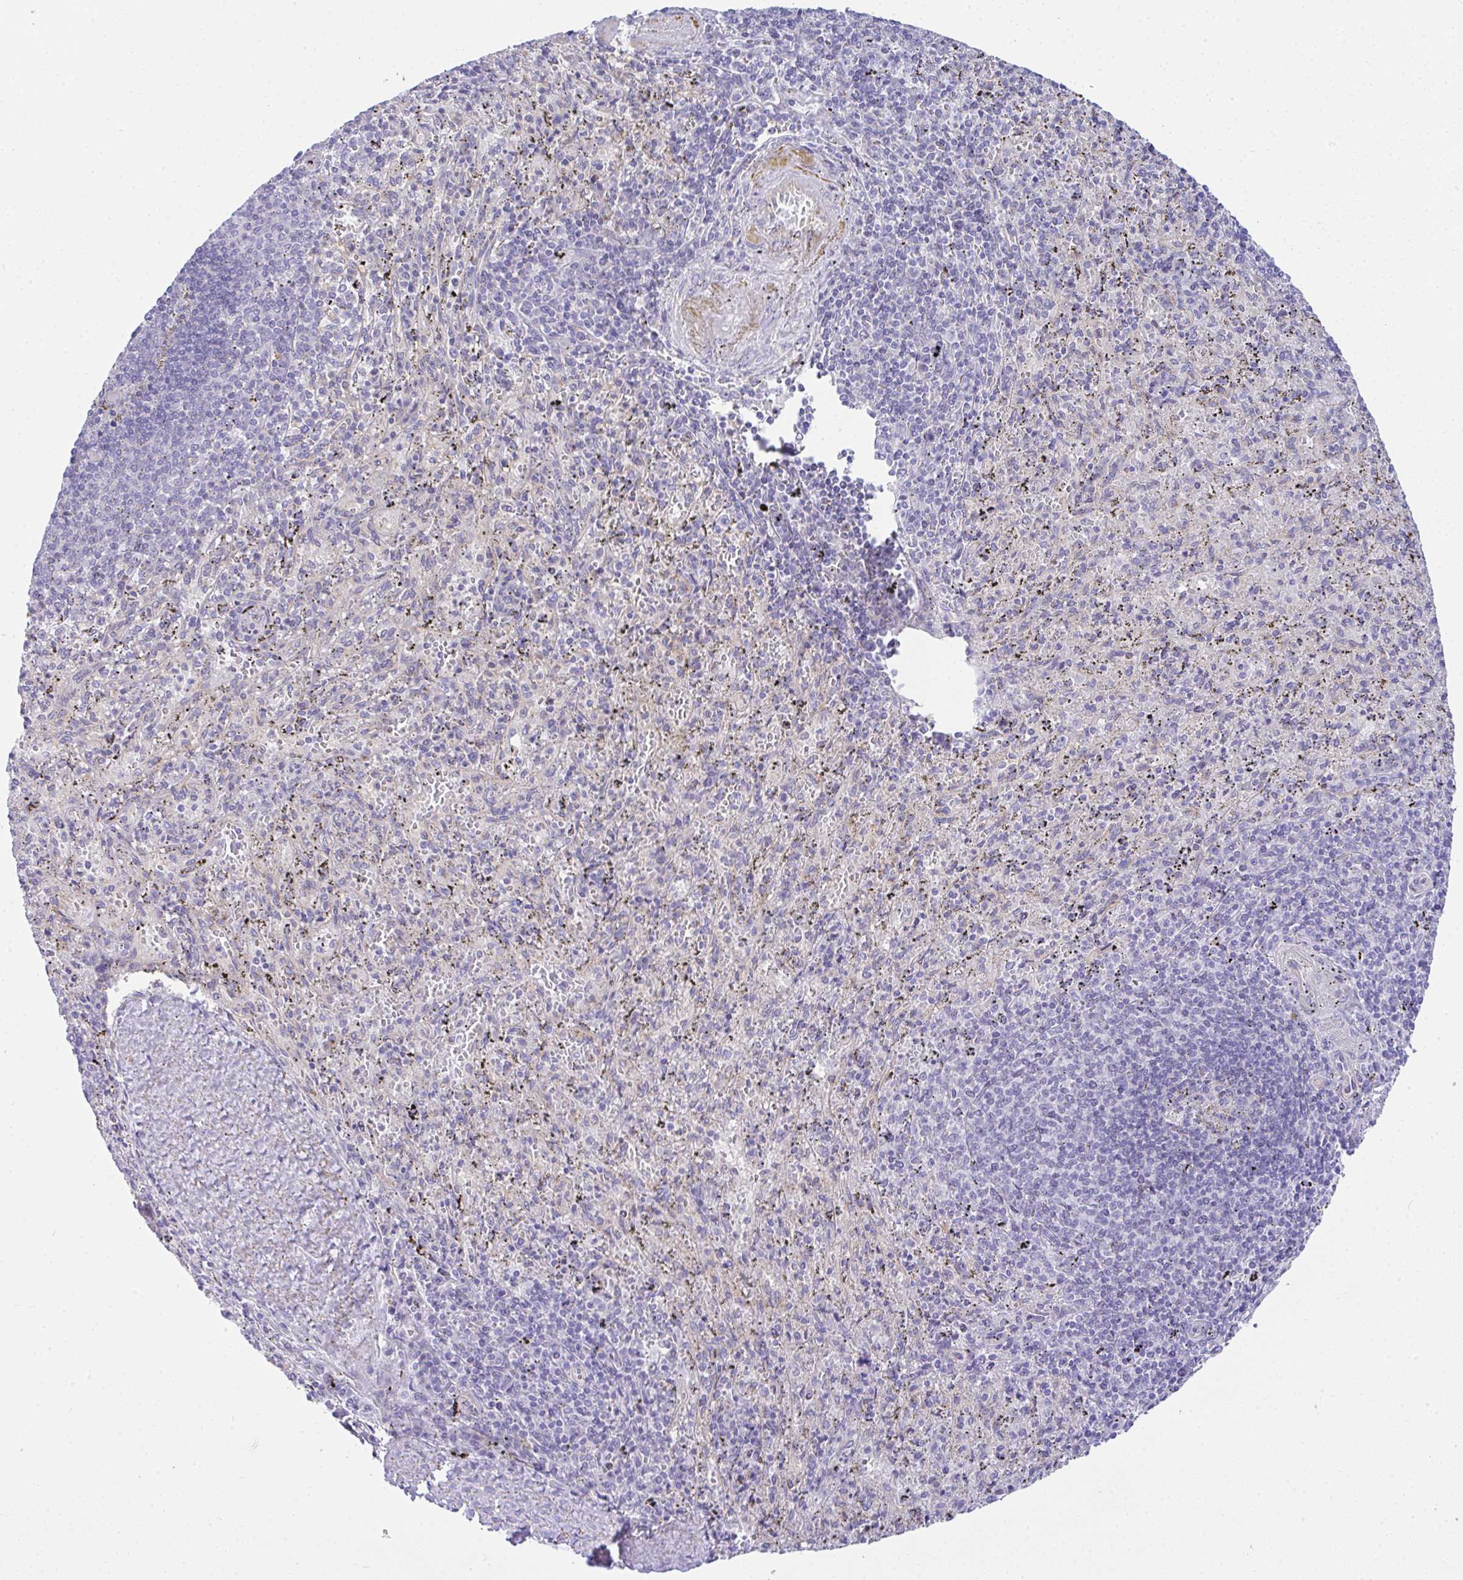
{"staining": {"intensity": "negative", "quantity": "none", "location": "none"}, "tissue": "spleen", "cell_type": "Cells in red pulp", "image_type": "normal", "snomed": [{"axis": "morphology", "description": "Normal tissue, NOS"}, {"axis": "topography", "description": "Spleen"}], "caption": "Human spleen stained for a protein using immunohistochemistry shows no staining in cells in red pulp.", "gene": "FAM177A1", "patient": {"sex": "male", "age": 57}}